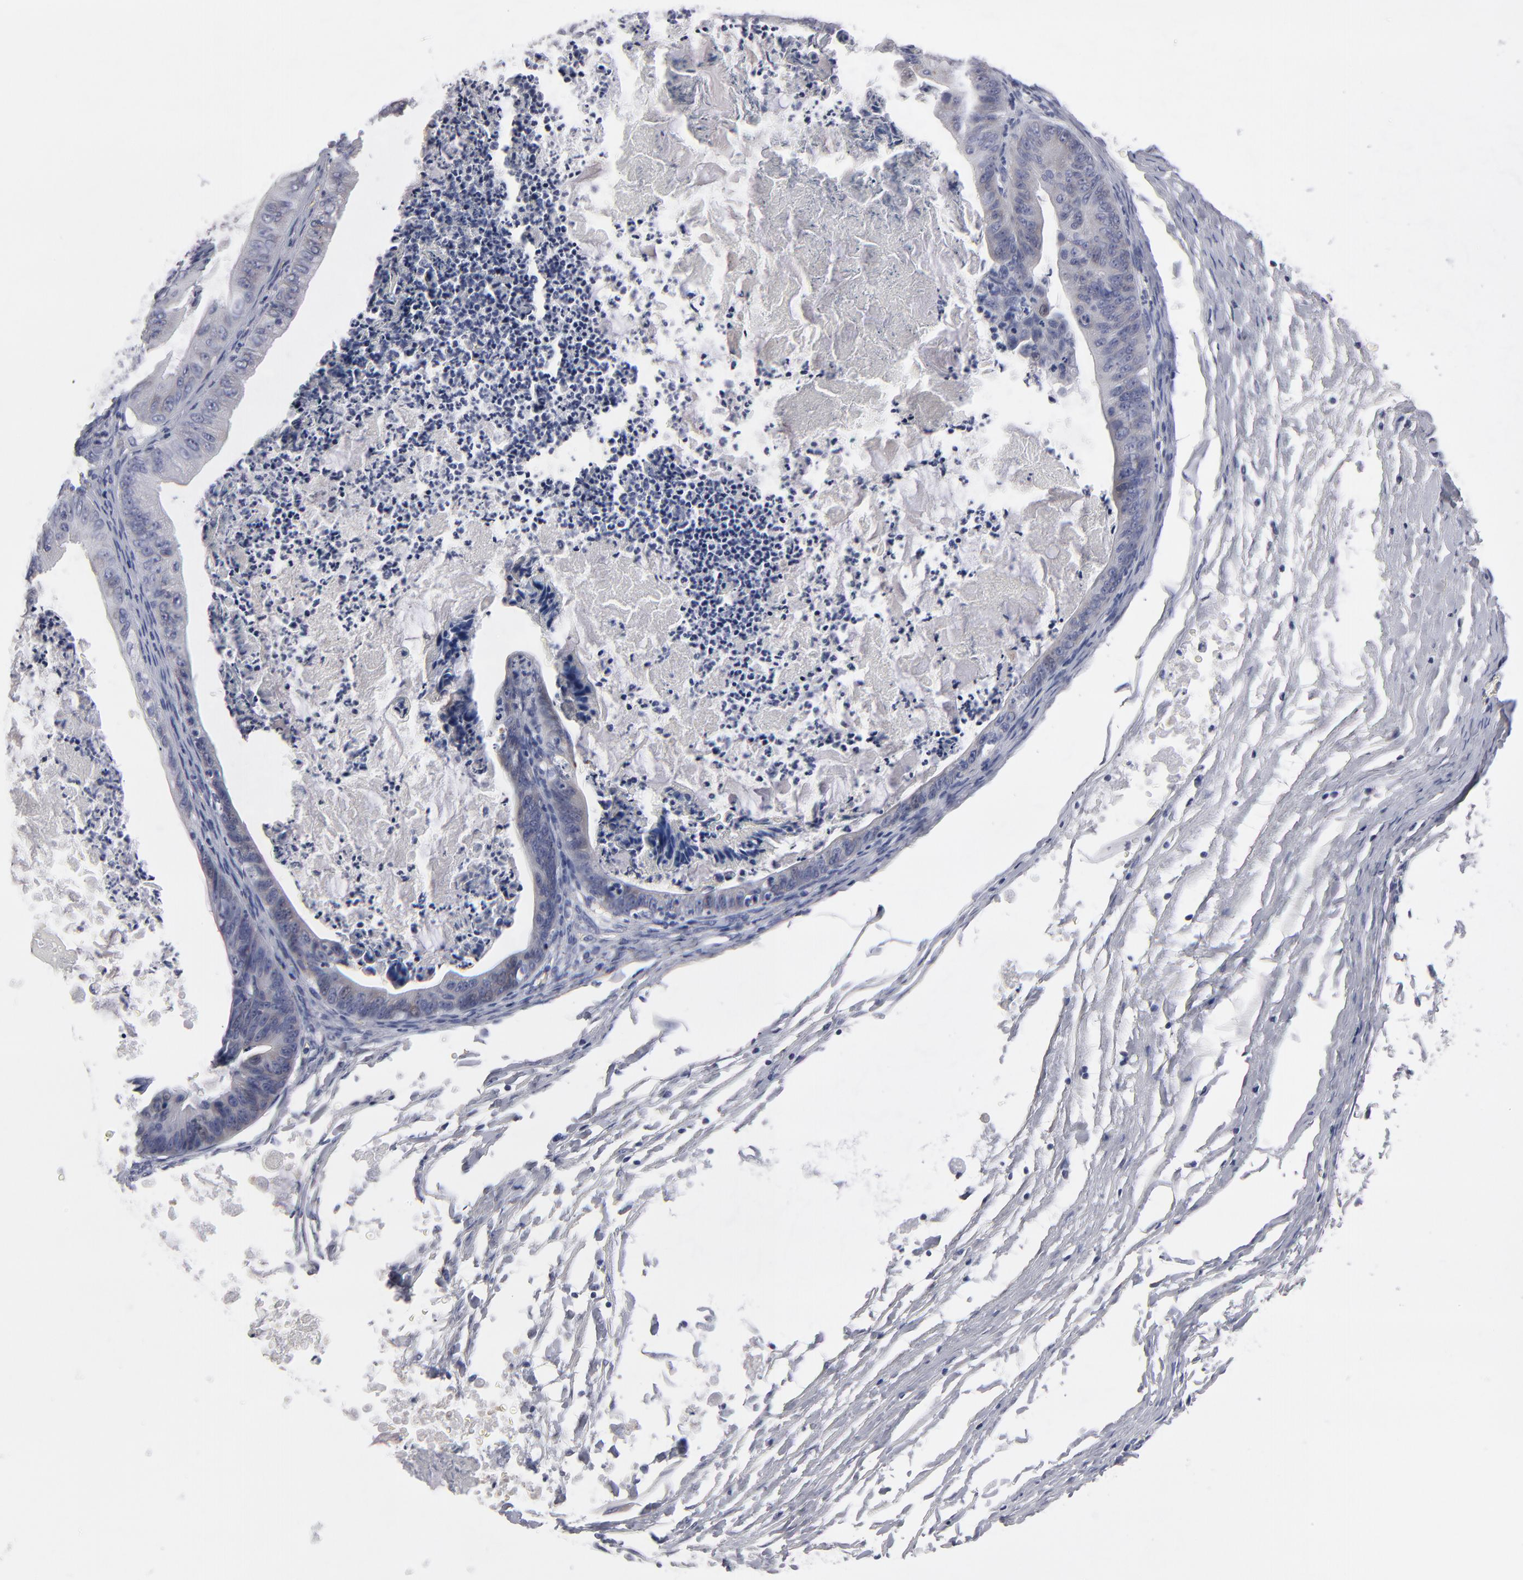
{"staining": {"intensity": "weak", "quantity": "<25%", "location": "cytoplasmic/membranous"}, "tissue": "ovarian cancer", "cell_type": "Tumor cells", "image_type": "cancer", "snomed": [{"axis": "morphology", "description": "Cystadenocarcinoma, mucinous, NOS"}, {"axis": "topography", "description": "Ovary"}], "caption": "Immunohistochemistry of ovarian cancer (mucinous cystadenocarcinoma) displays no positivity in tumor cells. (Brightfield microscopy of DAB (3,3'-diaminobenzidine) IHC at high magnification).", "gene": "CCDC80", "patient": {"sex": "female", "age": 37}}